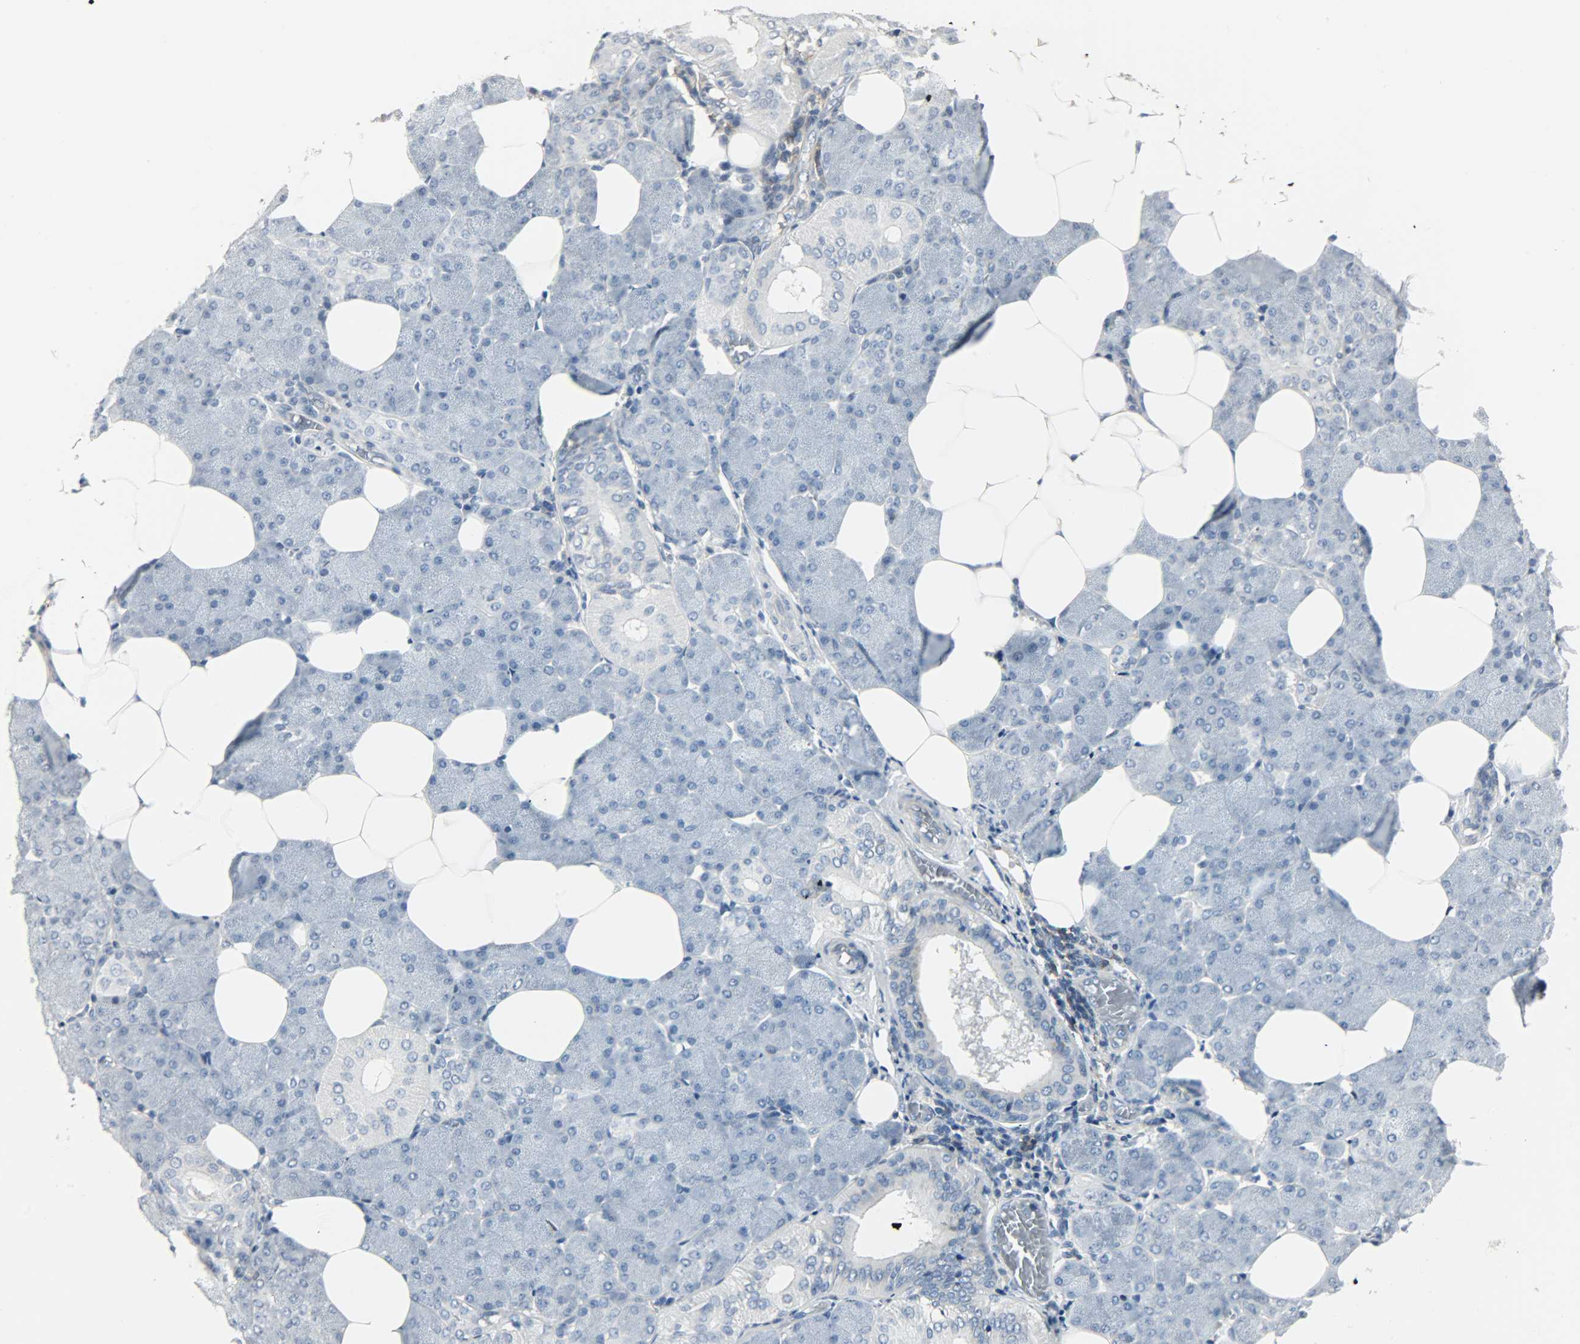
{"staining": {"intensity": "negative", "quantity": "none", "location": "none"}, "tissue": "salivary gland", "cell_type": "Glandular cells", "image_type": "normal", "snomed": [{"axis": "morphology", "description": "Normal tissue, NOS"}, {"axis": "morphology", "description": "Adenoma, NOS"}, {"axis": "topography", "description": "Salivary gland"}], "caption": "A high-resolution histopathology image shows IHC staining of unremarkable salivary gland, which exhibits no significant positivity in glandular cells. (DAB immunohistochemistry visualized using brightfield microscopy, high magnification).", "gene": "CD4", "patient": {"sex": "female", "age": 32}}